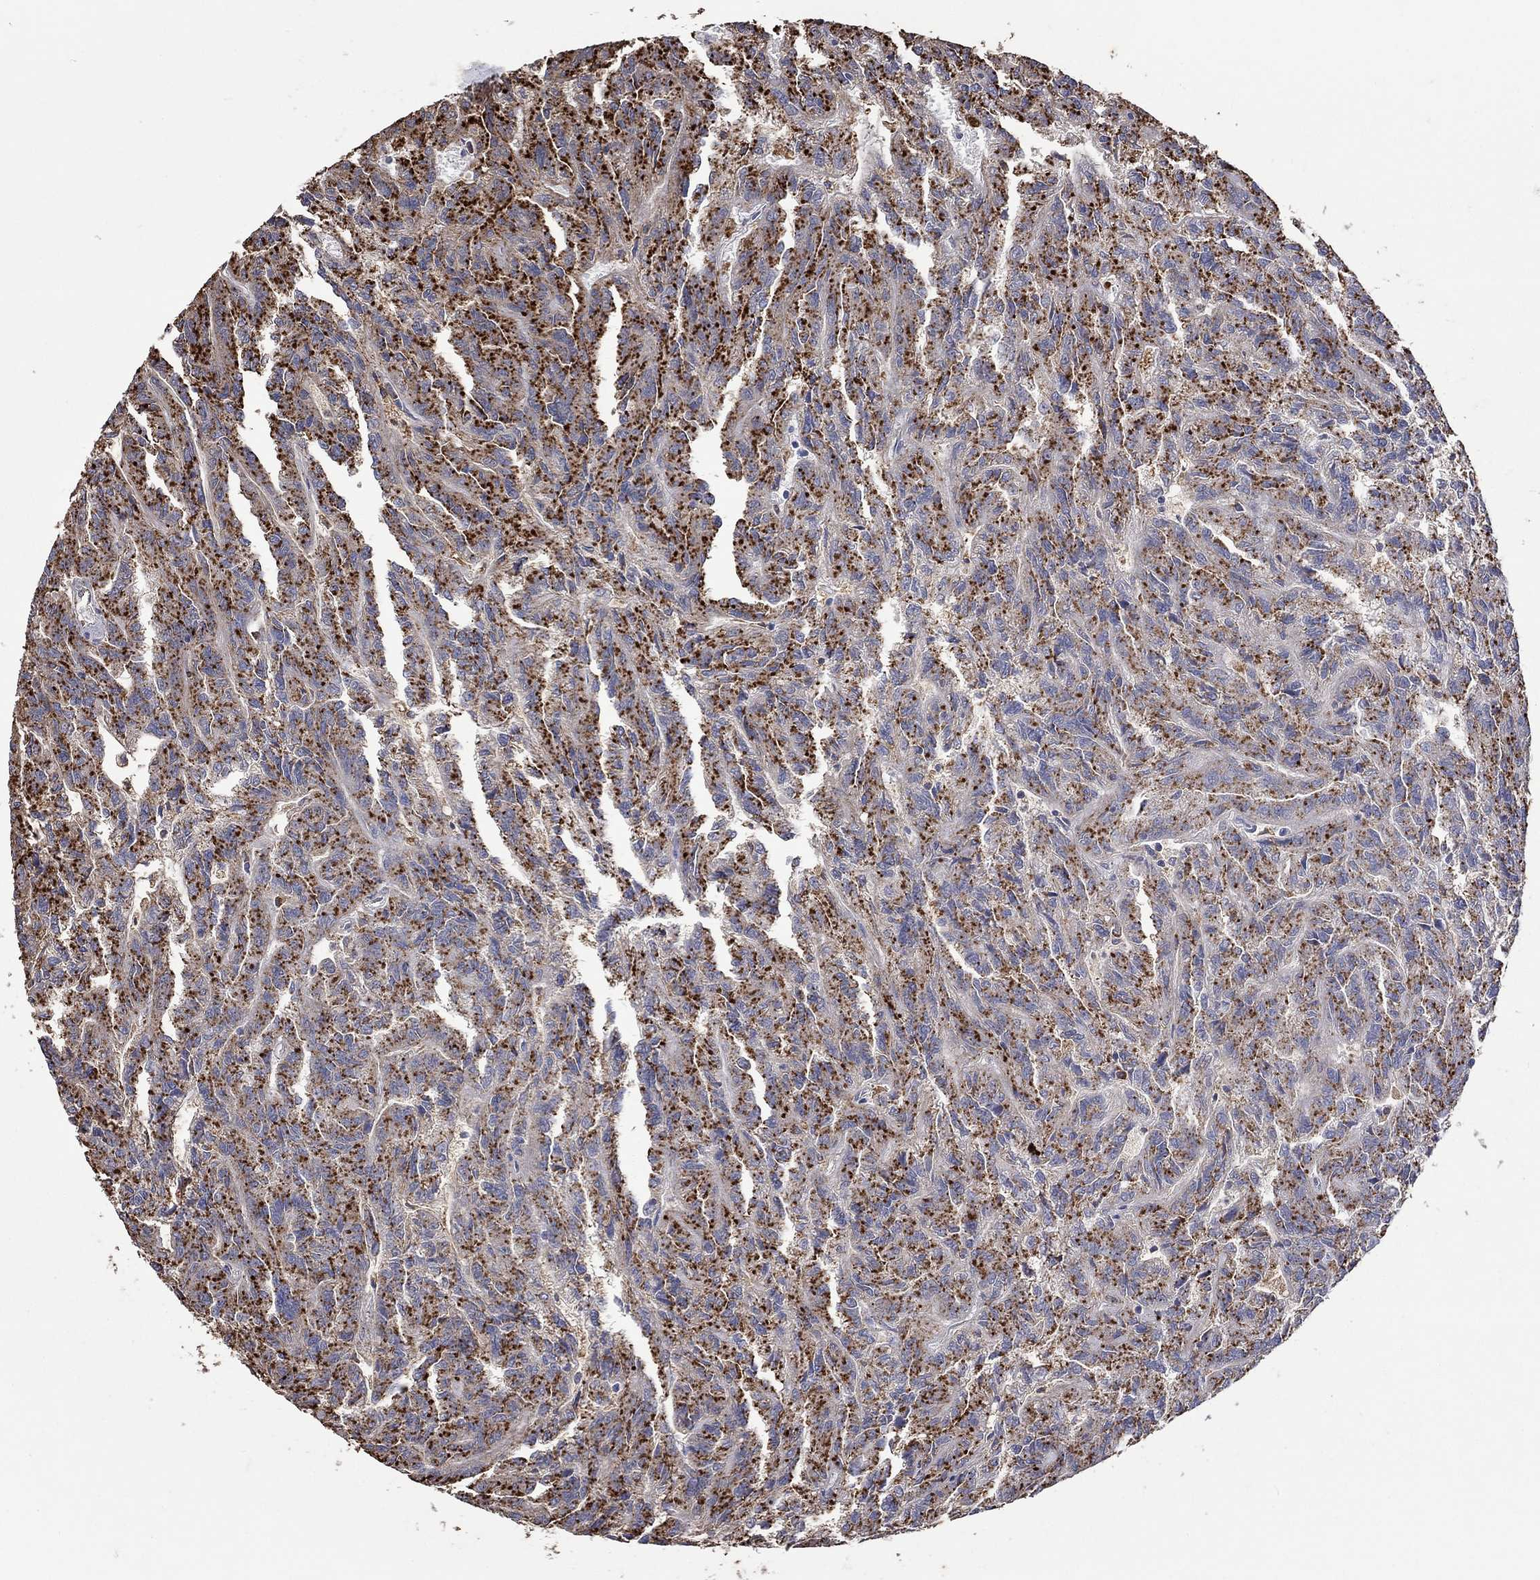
{"staining": {"intensity": "strong", "quantity": ">75%", "location": "cytoplasmic/membranous"}, "tissue": "renal cancer", "cell_type": "Tumor cells", "image_type": "cancer", "snomed": [{"axis": "morphology", "description": "Adenocarcinoma, NOS"}, {"axis": "topography", "description": "Kidney"}], "caption": "Protein expression analysis of human renal cancer reveals strong cytoplasmic/membranous staining in approximately >75% of tumor cells.", "gene": "CTSB", "patient": {"sex": "male", "age": 79}}